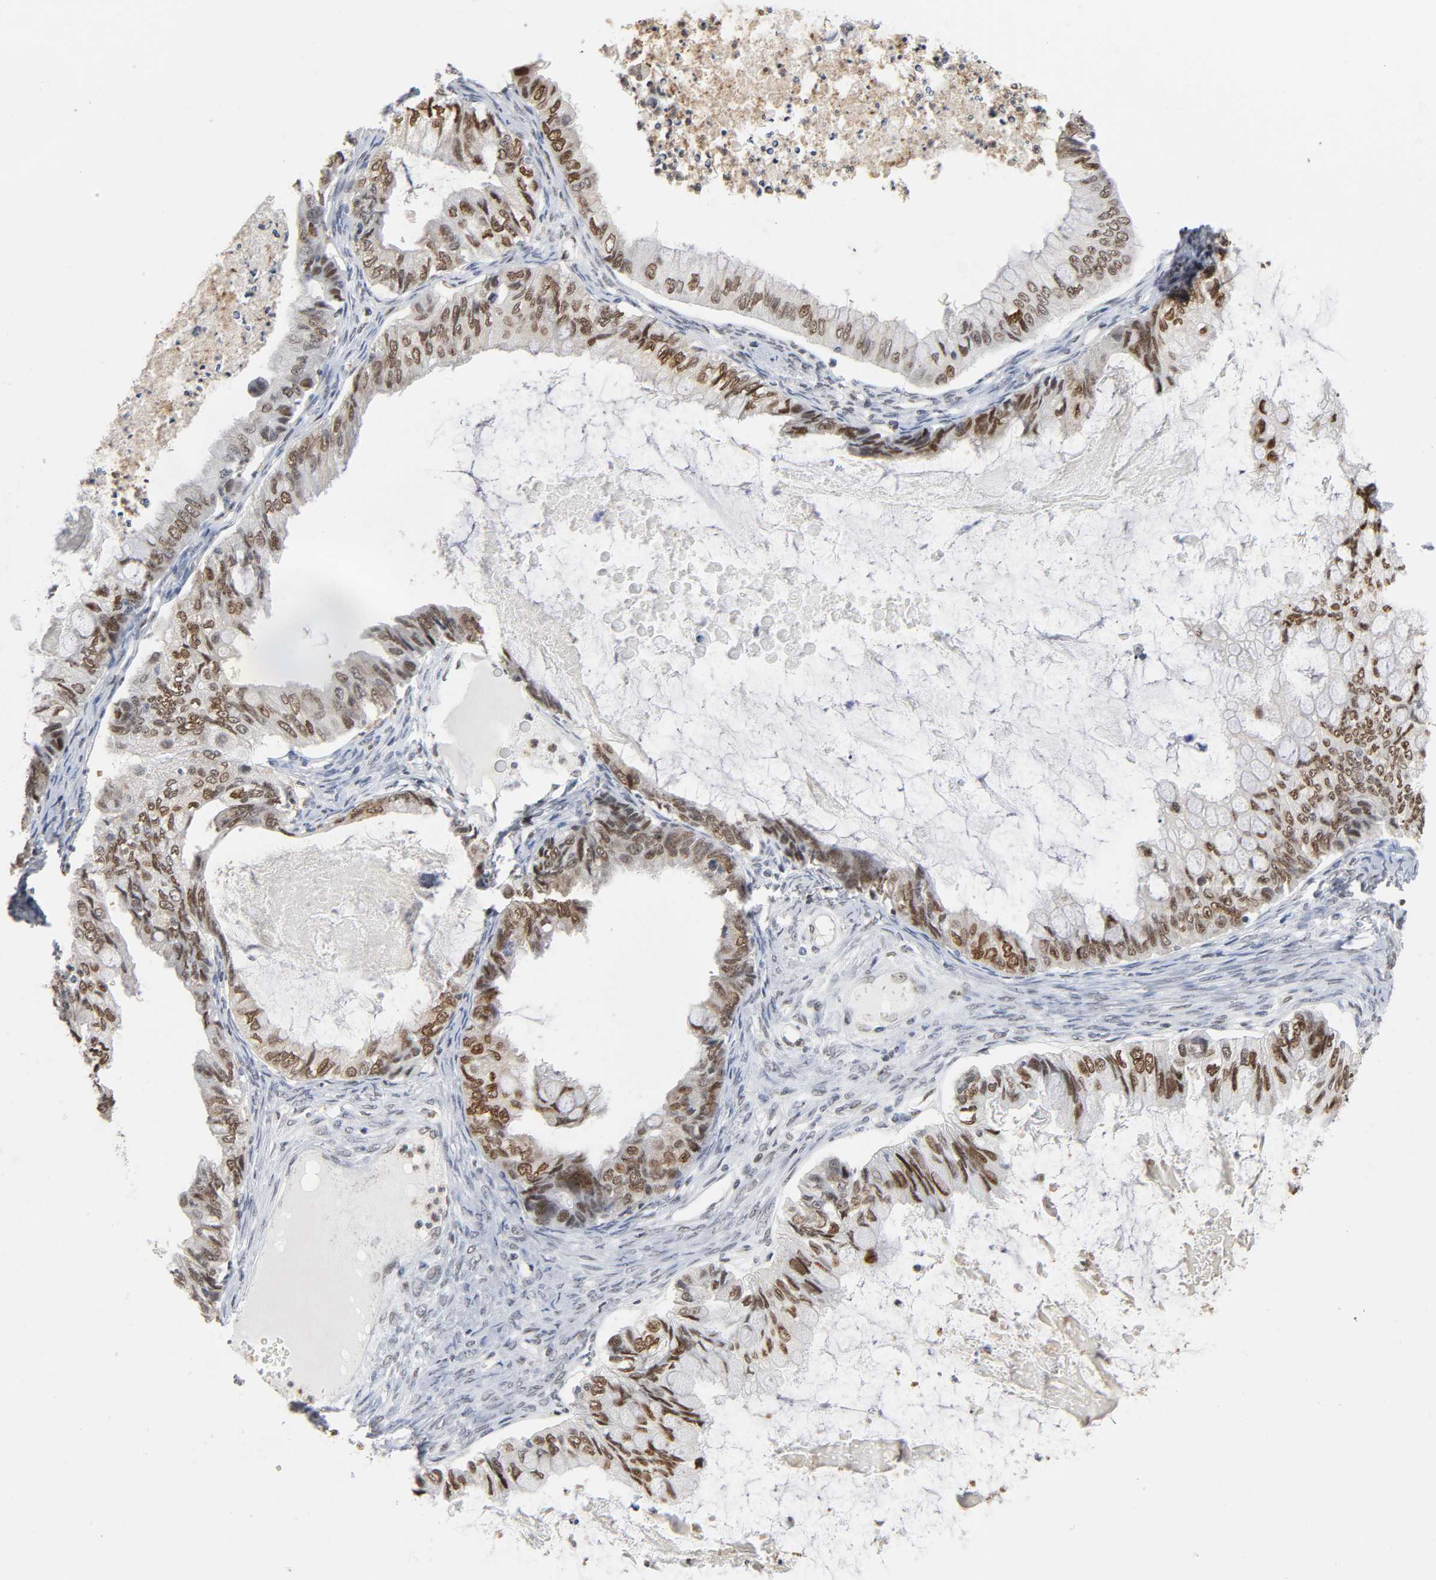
{"staining": {"intensity": "strong", "quantity": ">75%", "location": "nuclear"}, "tissue": "ovarian cancer", "cell_type": "Tumor cells", "image_type": "cancer", "snomed": [{"axis": "morphology", "description": "Cystadenocarcinoma, mucinous, NOS"}, {"axis": "topography", "description": "Ovary"}], "caption": "Immunohistochemistry (IHC) micrograph of ovarian mucinous cystadenocarcinoma stained for a protein (brown), which displays high levels of strong nuclear staining in approximately >75% of tumor cells.", "gene": "SUMO1", "patient": {"sex": "female", "age": 80}}